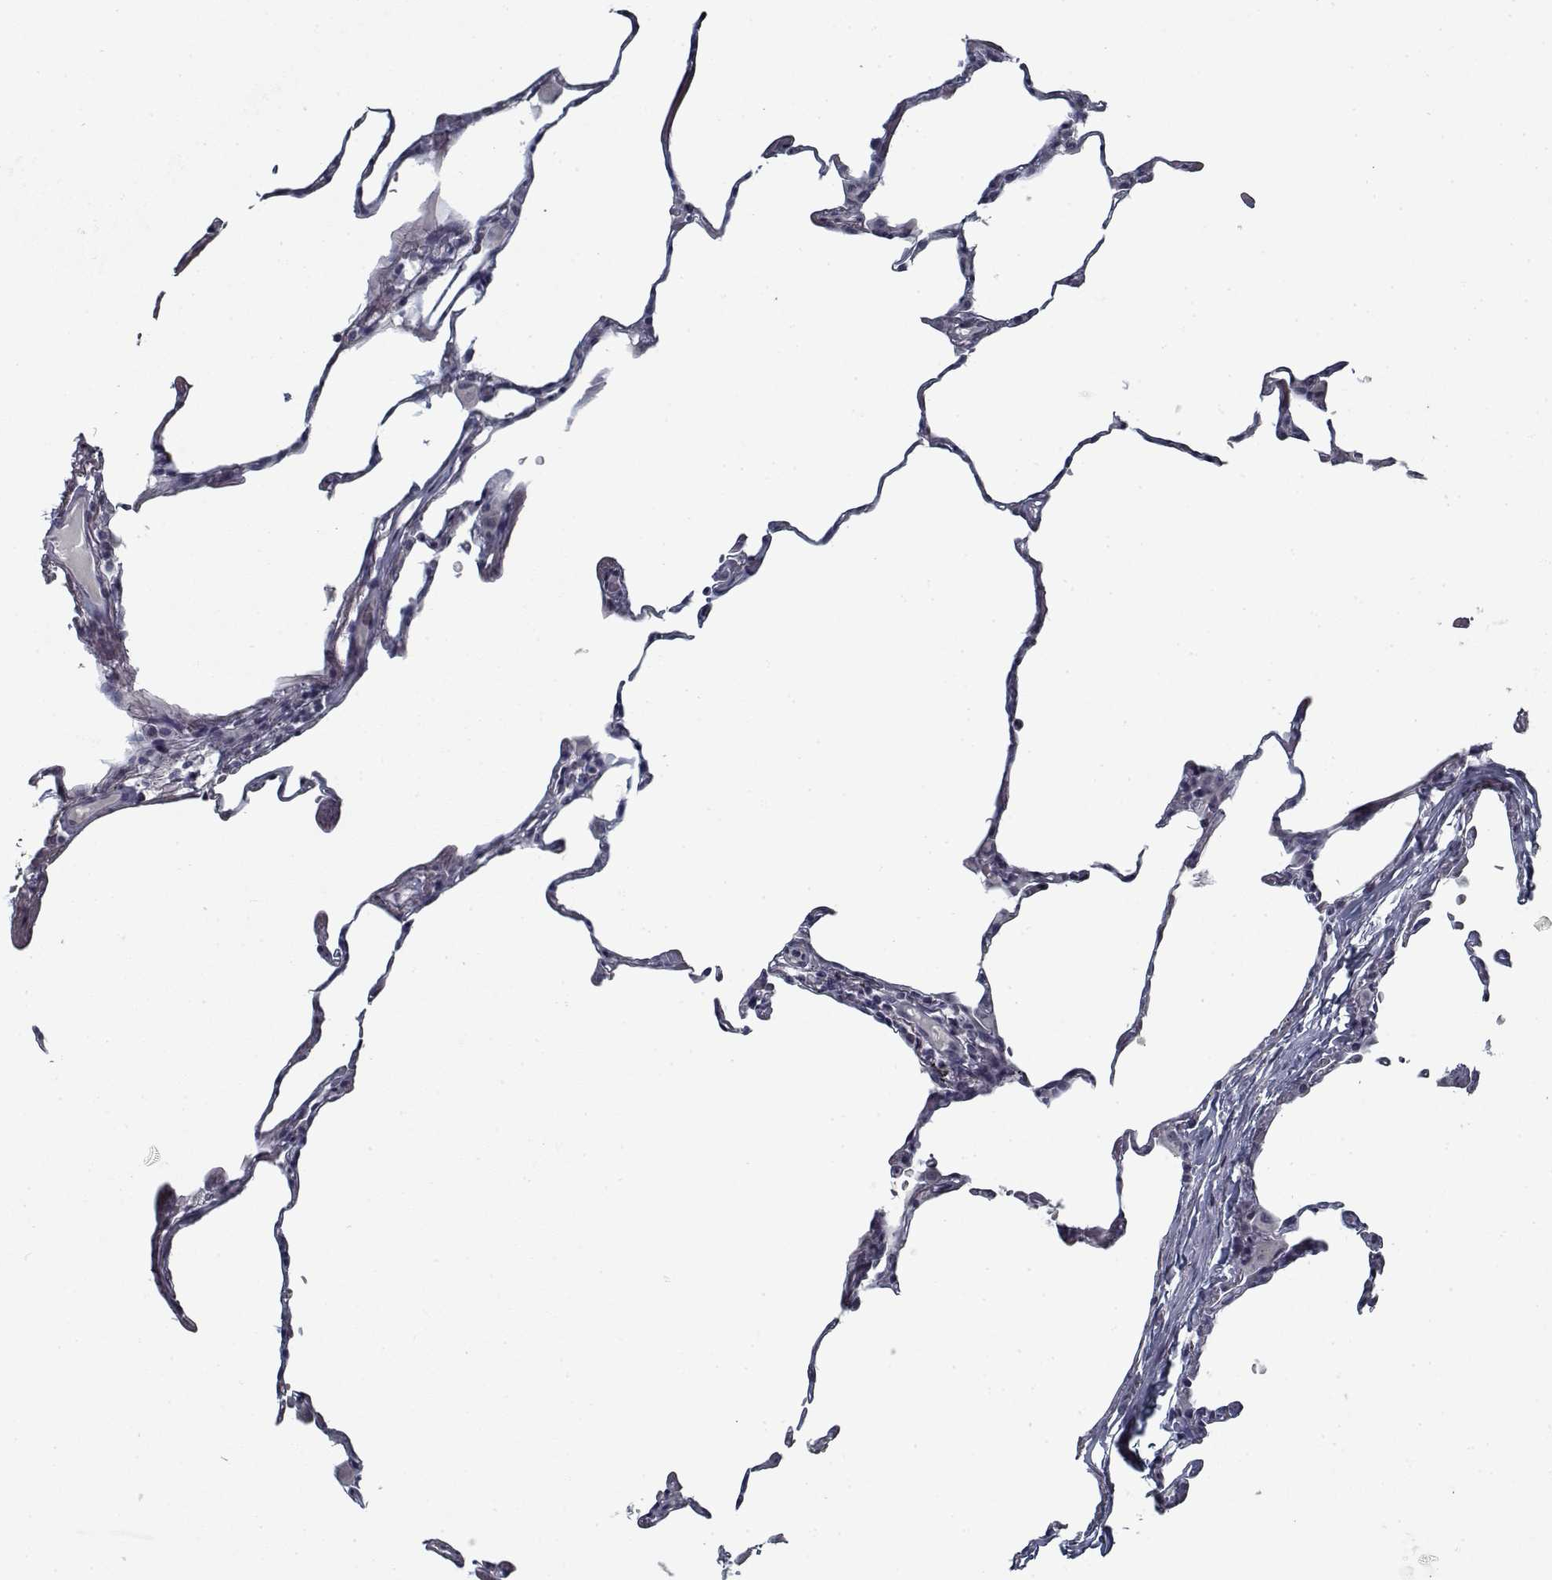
{"staining": {"intensity": "negative", "quantity": "none", "location": "none"}, "tissue": "lung", "cell_type": "Alveolar cells", "image_type": "normal", "snomed": [{"axis": "morphology", "description": "Normal tissue, NOS"}, {"axis": "topography", "description": "Lung"}], "caption": "Alveolar cells show no significant protein expression in normal lung. (Stains: DAB immunohistochemistry (IHC) with hematoxylin counter stain, Microscopy: brightfield microscopy at high magnification).", "gene": "GAD2", "patient": {"sex": "female", "age": 57}}